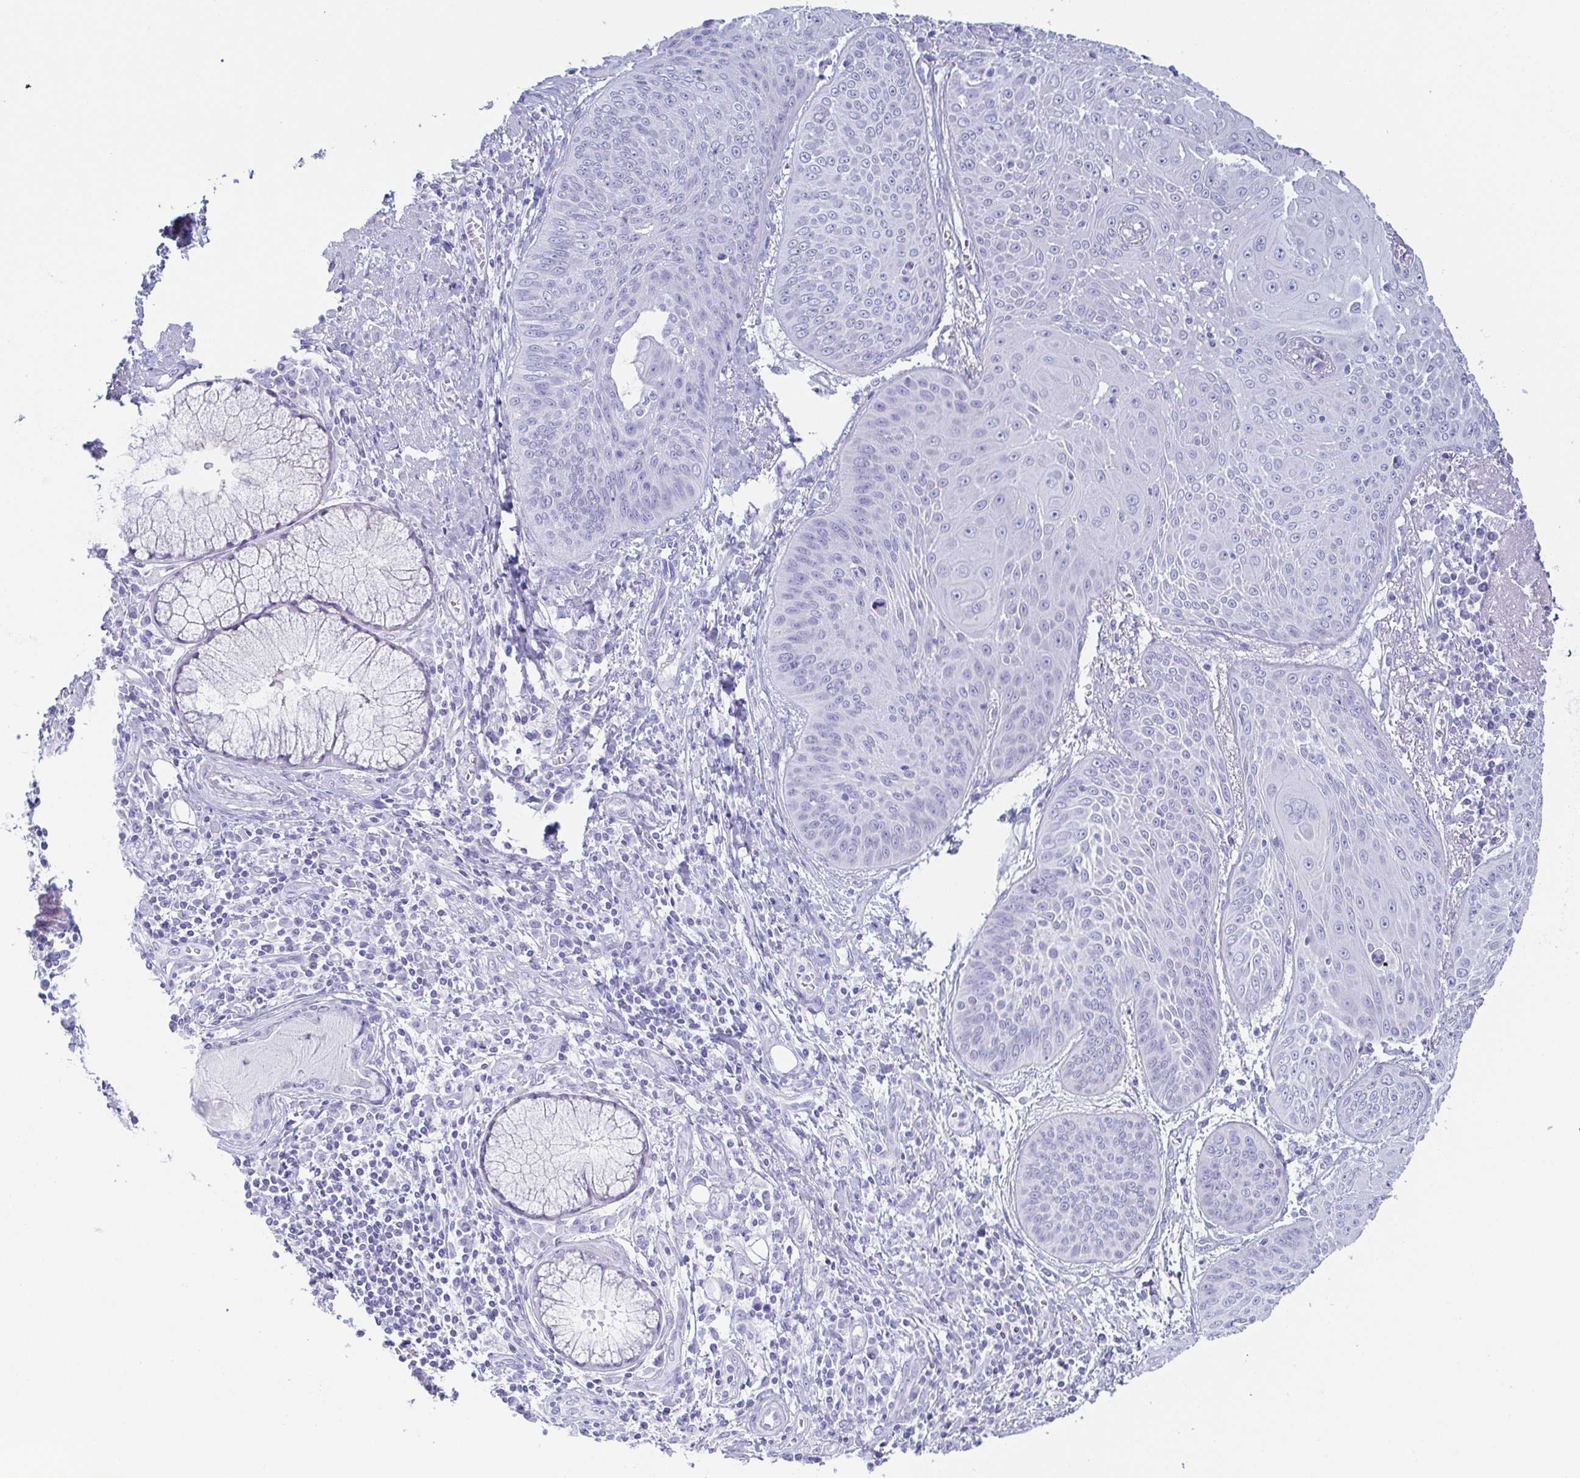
{"staining": {"intensity": "negative", "quantity": "none", "location": "none"}, "tissue": "lung cancer", "cell_type": "Tumor cells", "image_type": "cancer", "snomed": [{"axis": "morphology", "description": "Squamous cell carcinoma, NOS"}, {"axis": "topography", "description": "Lung"}], "caption": "This is an immunohistochemistry image of lung cancer. There is no positivity in tumor cells.", "gene": "ZG16B", "patient": {"sex": "male", "age": 74}}